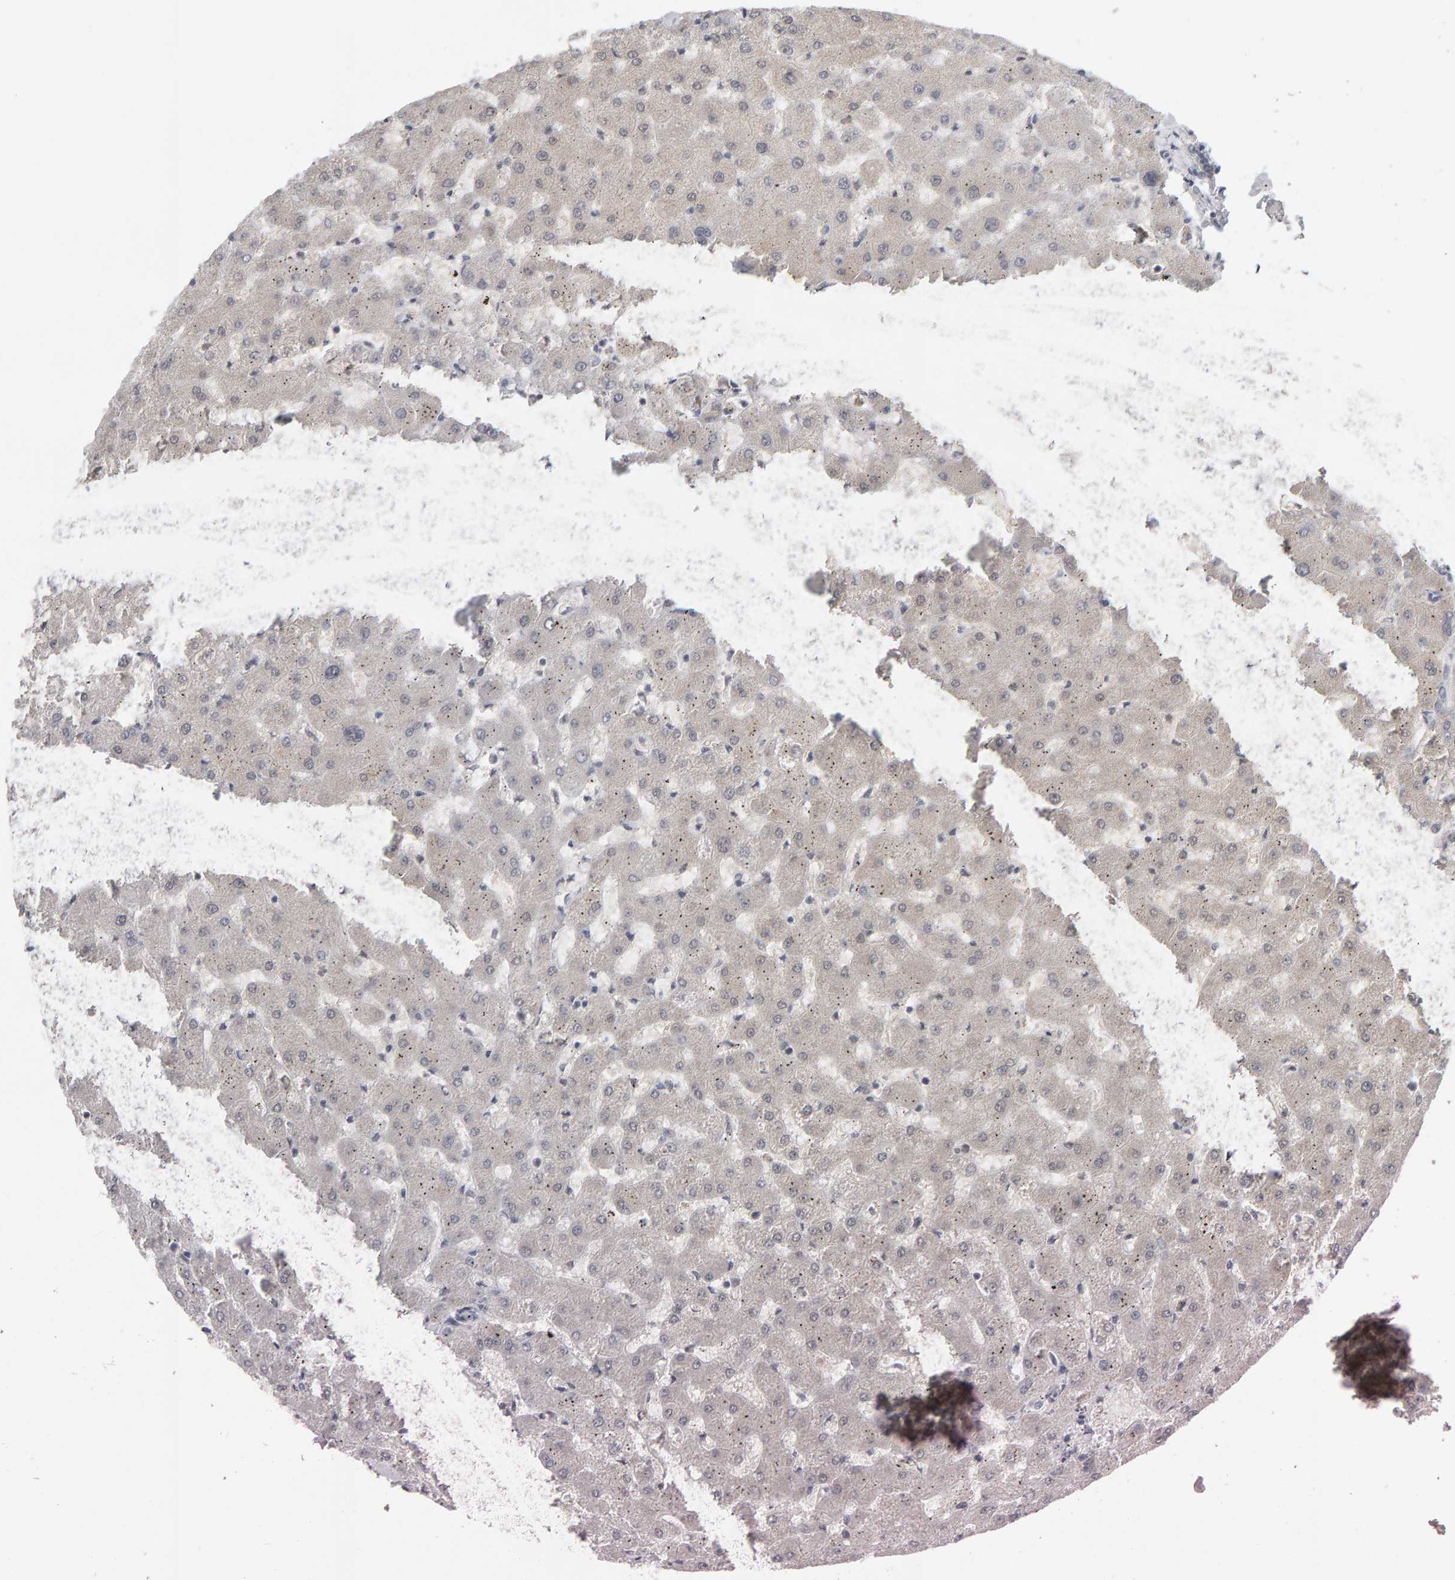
{"staining": {"intensity": "weak", "quantity": "<25%", "location": "cytoplasmic/membranous"}, "tissue": "liver", "cell_type": "Cholangiocytes", "image_type": "normal", "snomed": [{"axis": "morphology", "description": "Normal tissue, NOS"}, {"axis": "topography", "description": "Liver"}], "caption": "Immunohistochemistry (IHC) of normal human liver displays no staining in cholangiocytes.", "gene": "MSRA", "patient": {"sex": "female", "age": 63}}